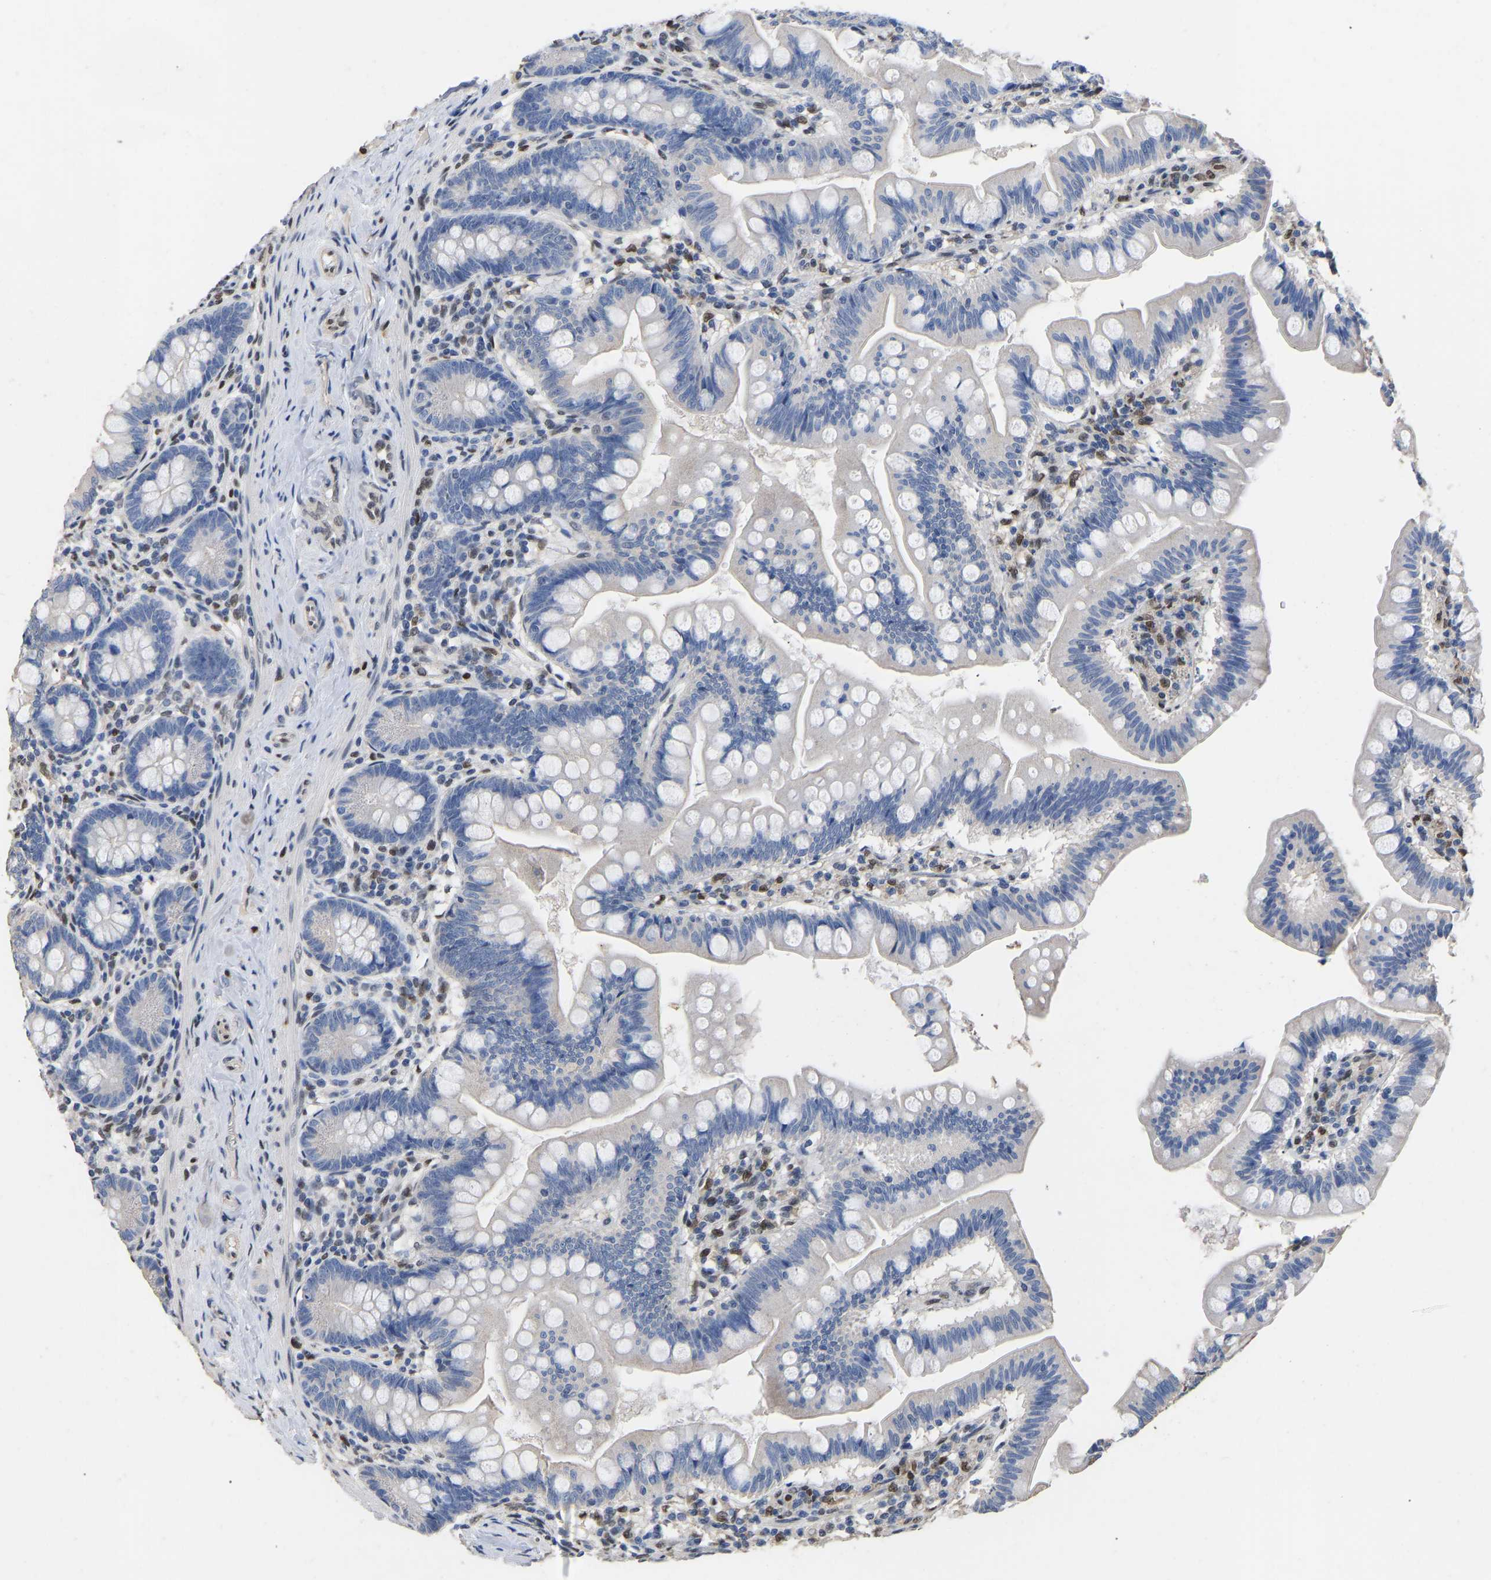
{"staining": {"intensity": "negative", "quantity": "none", "location": "none"}, "tissue": "small intestine", "cell_type": "Glandular cells", "image_type": "normal", "snomed": [{"axis": "morphology", "description": "Normal tissue, NOS"}, {"axis": "topography", "description": "Small intestine"}], "caption": "There is no significant positivity in glandular cells of small intestine. (Stains: DAB (3,3'-diaminobenzidine) IHC with hematoxylin counter stain, Microscopy: brightfield microscopy at high magnification).", "gene": "QKI", "patient": {"sex": "male", "age": 7}}